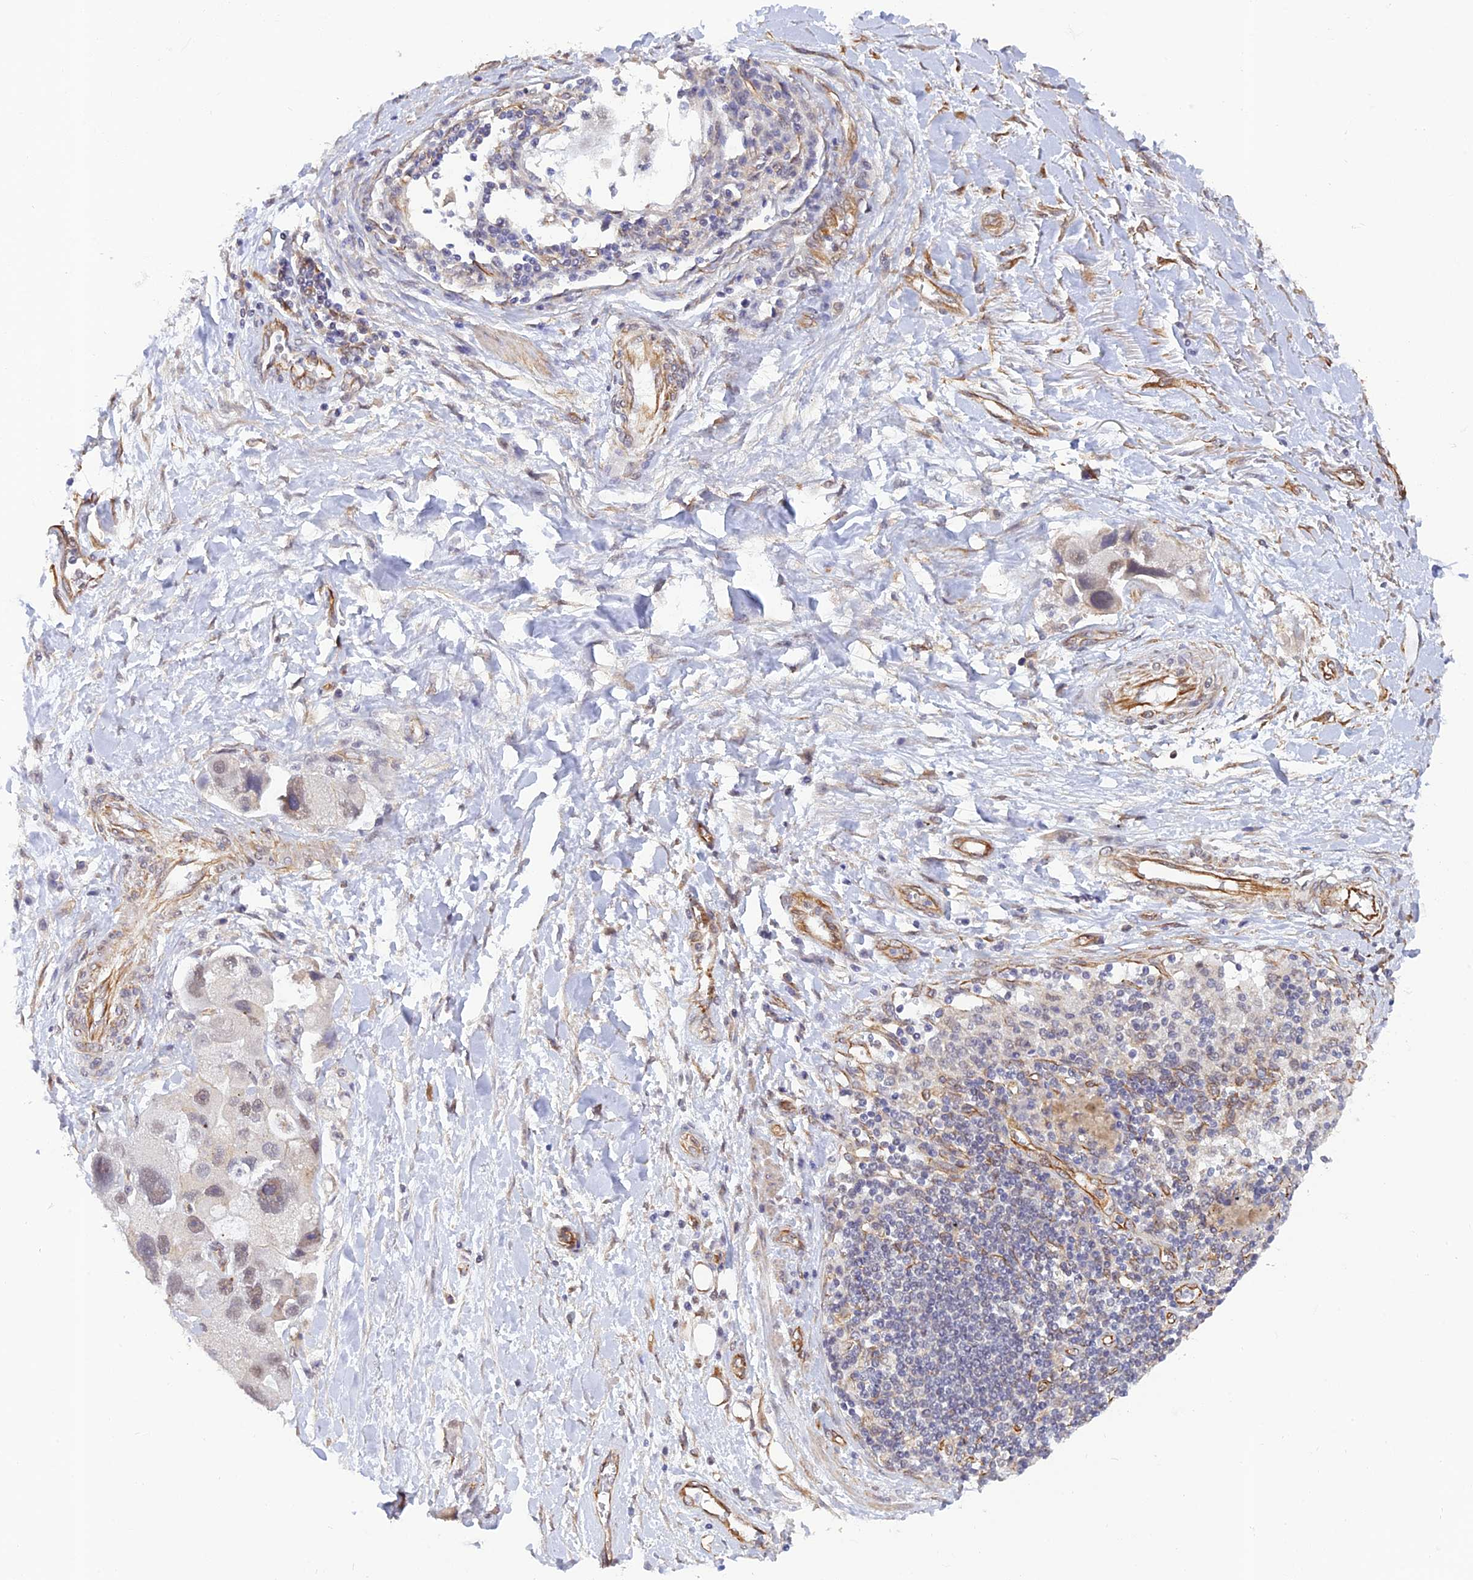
{"staining": {"intensity": "weak", "quantity": ">75%", "location": "nuclear"}, "tissue": "lung cancer", "cell_type": "Tumor cells", "image_type": "cancer", "snomed": [{"axis": "morphology", "description": "Adenocarcinoma, NOS"}, {"axis": "topography", "description": "Lung"}], "caption": "A brown stain highlights weak nuclear positivity of a protein in human adenocarcinoma (lung) tumor cells. (brown staining indicates protein expression, while blue staining denotes nuclei).", "gene": "PAGR1", "patient": {"sex": "female", "age": 54}}